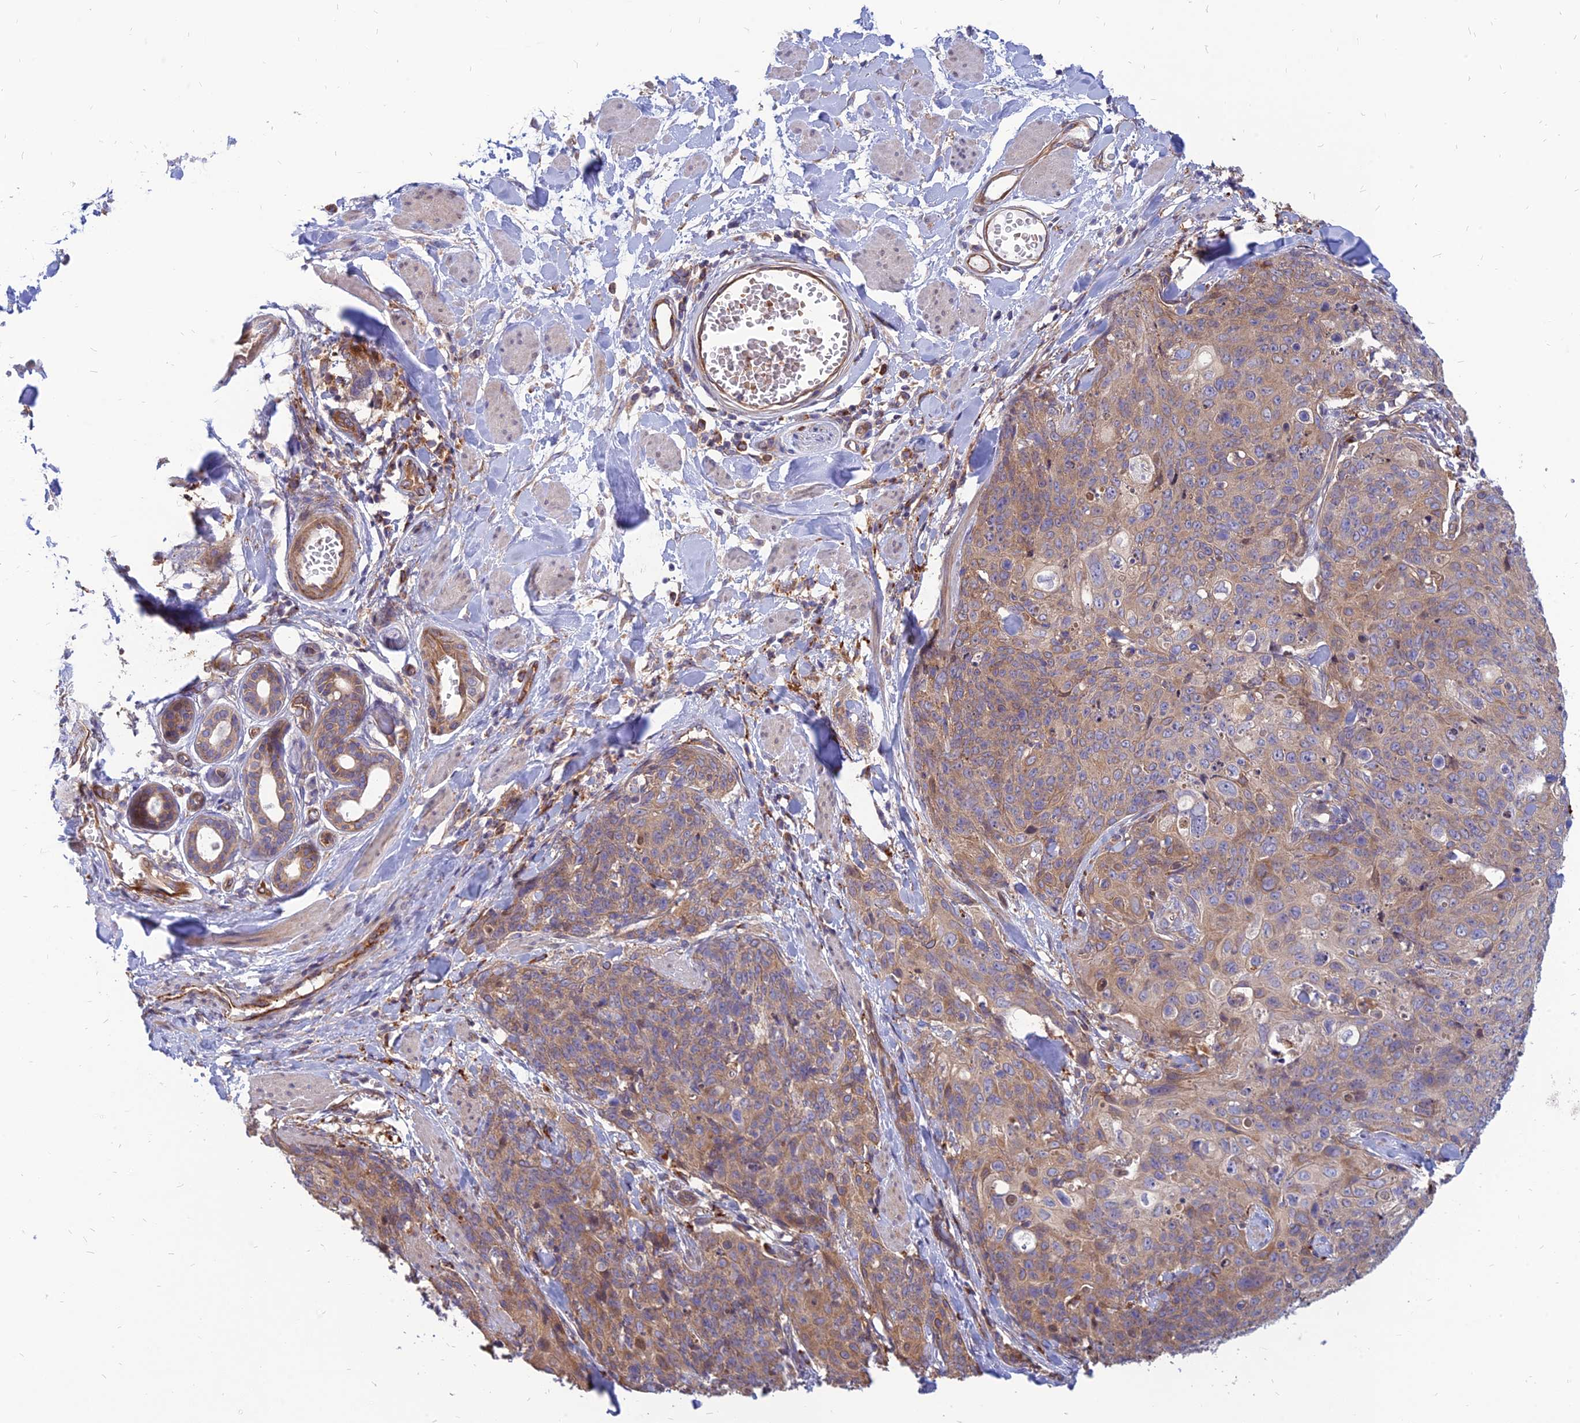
{"staining": {"intensity": "weak", "quantity": ">75%", "location": "cytoplasmic/membranous"}, "tissue": "skin cancer", "cell_type": "Tumor cells", "image_type": "cancer", "snomed": [{"axis": "morphology", "description": "Squamous cell carcinoma, NOS"}, {"axis": "topography", "description": "Skin"}, {"axis": "topography", "description": "Vulva"}], "caption": "There is low levels of weak cytoplasmic/membranous staining in tumor cells of skin cancer, as demonstrated by immunohistochemical staining (brown color).", "gene": "PHKA2", "patient": {"sex": "female", "age": 85}}